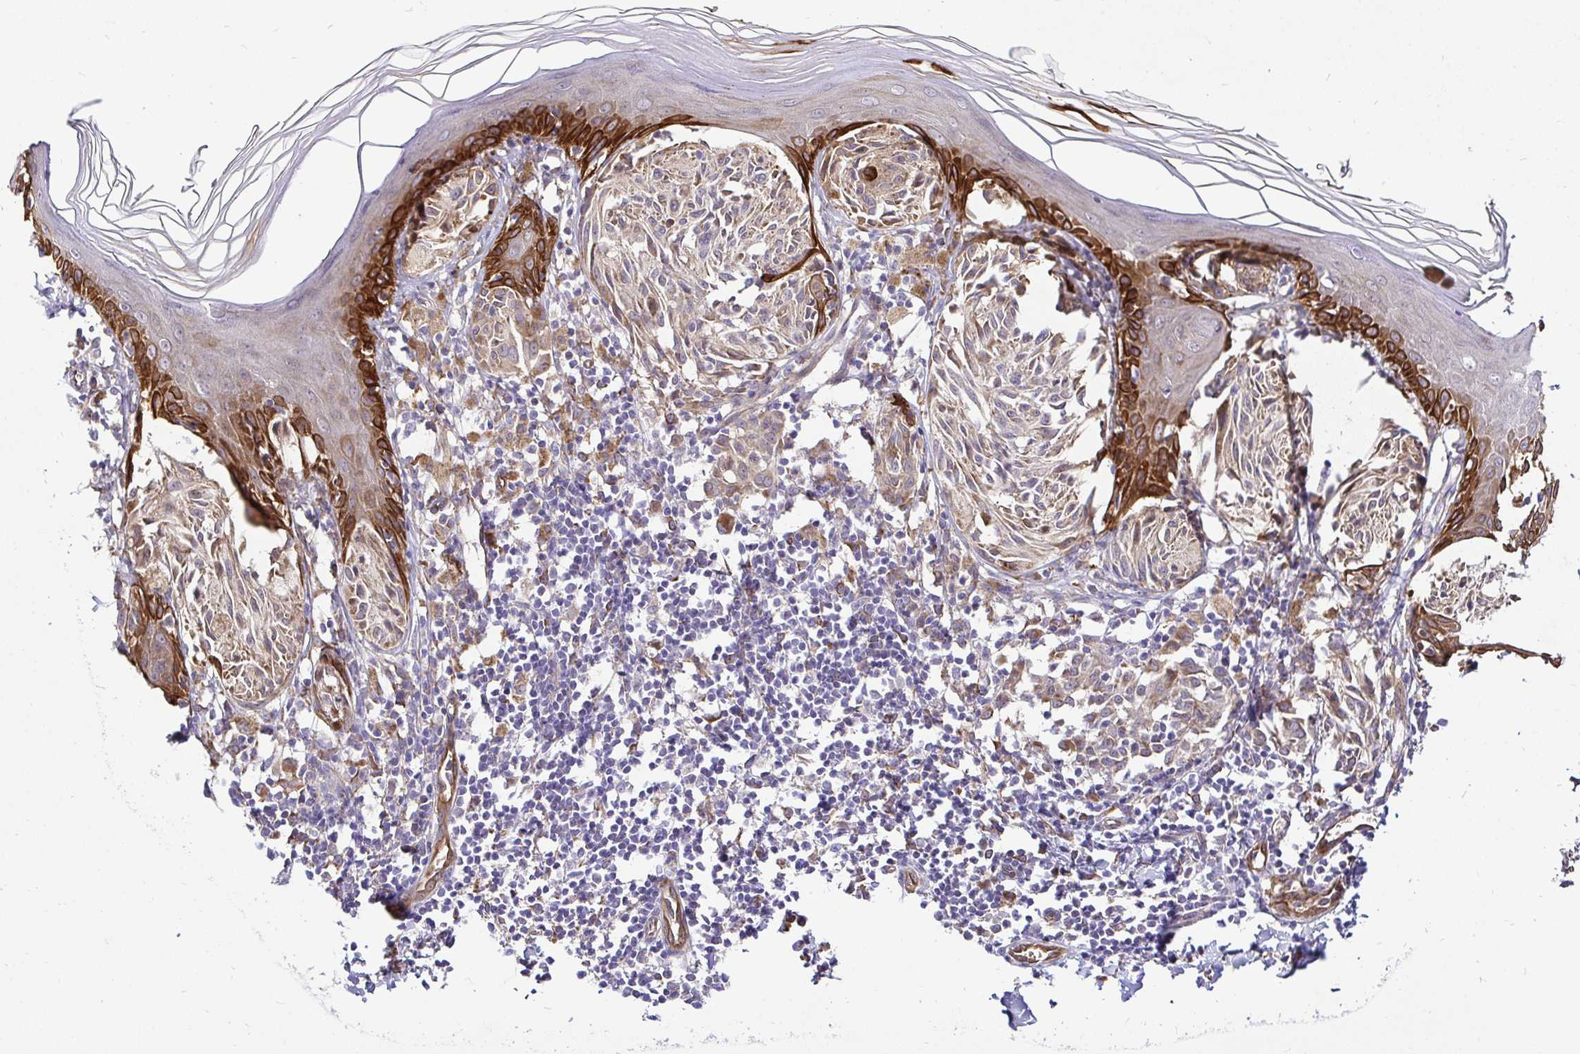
{"staining": {"intensity": "weak", "quantity": "25%-75%", "location": "cytoplasmic/membranous"}, "tissue": "melanoma", "cell_type": "Tumor cells", "image_type": "cancer", "snomed": [{"axis": "morphology", "description": "Malignant melanoma, NOS"}, {"axis": "topography", "description": "Skin"}], "caption": "Weak cytoplasmic/membranous protein staining is seen in approximately 25%-75% of tumor cells in malignant melanoma.", "gene": "CCDC122", "patient": {"sex": "female", "age": 38}}